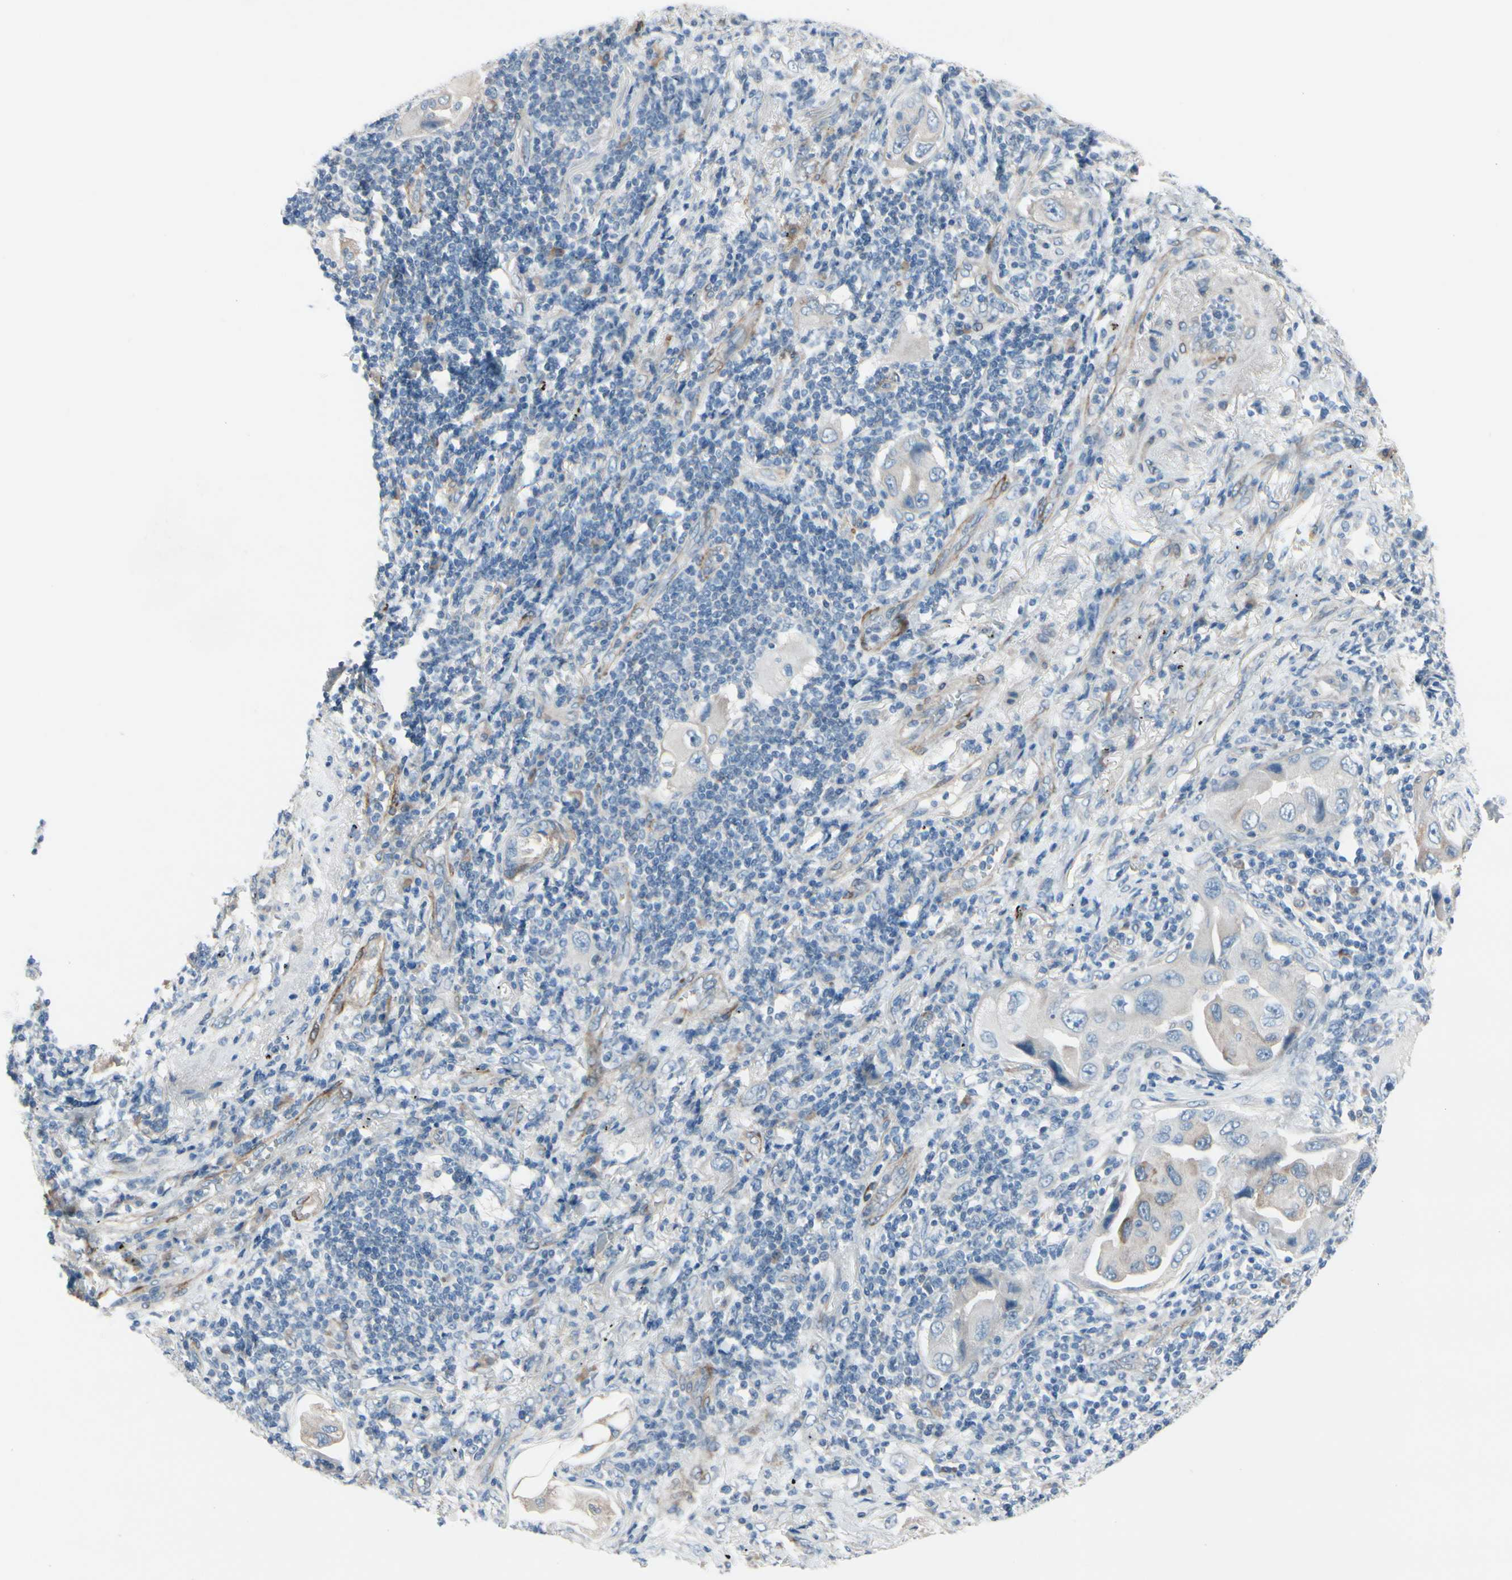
{"staining": {"intensity": "weak", "quantity": "<25%", "location": "cytoplasmic/membranous"}, "tissue": "lung cancer", "cell_type": "Tumor cells", "image_type": "cancer", "snomed": [{"axis": "morphology", "description": "Adenocarcinoma, NOS"}, {"axis": "topography", "description": "Lung"}], "caption": "Immunohistochemistry (IHC) of lung adenocarcinoma displays no positivity in tumor cells.", "gene": "MAP2", "patient": {"sex": "female", "age": 65}}